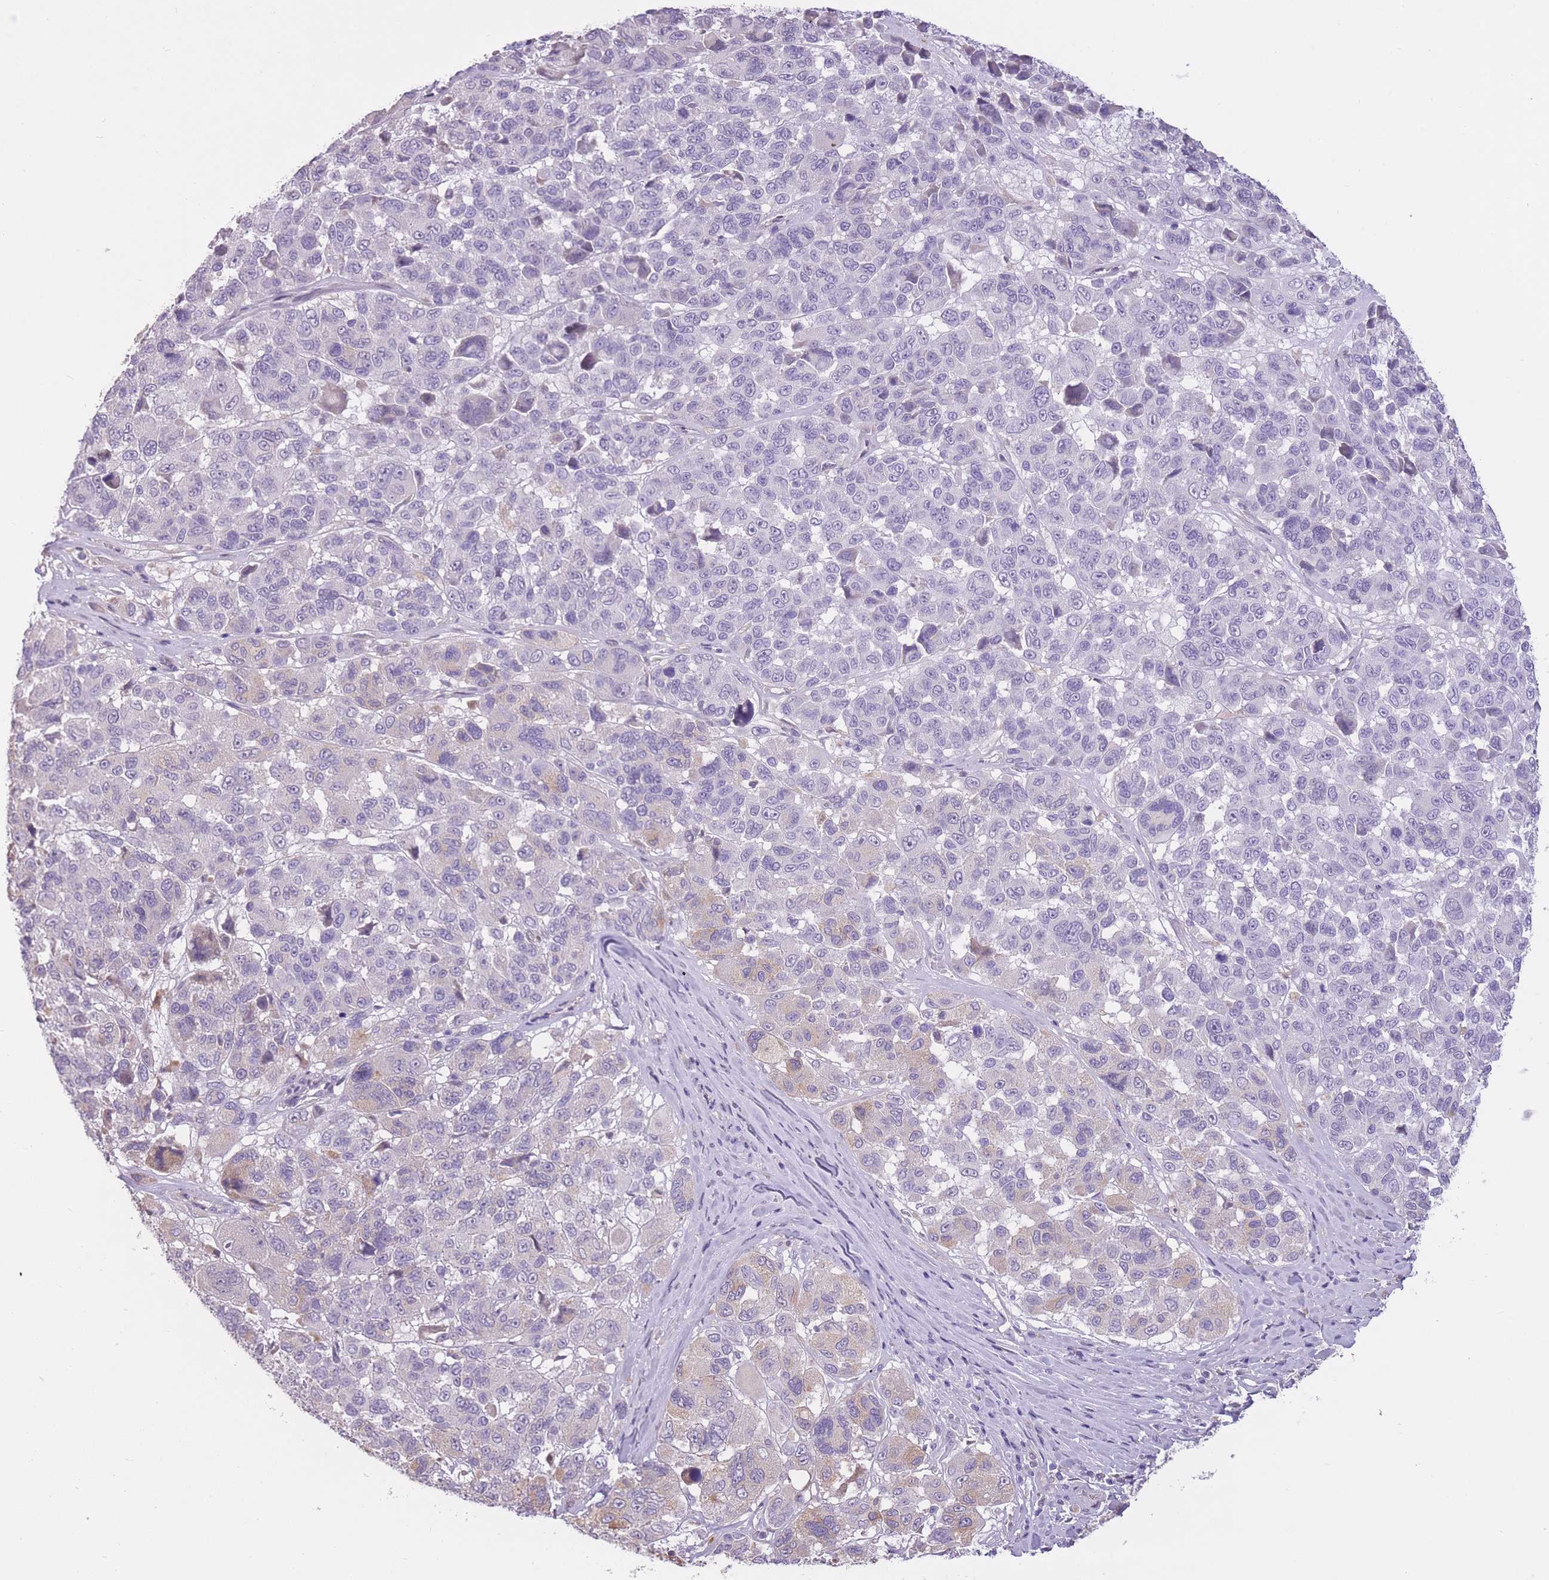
{"staining": {"intensity": "negative", "quantity": "none", "location": "none"}, "tissue": "melanoma", "cell_type": "Tumor cells", "image_type": "cancer", "snomed": [{"axis": "morphology", "description": "Malignant melanoma, NOS"}, {"axis": "topography", "description": "Skin"}], "caption": "The image reveals no significant positivity in tumor cells of melanoma.", "gene": "WDR70", "patient": {"sex": "female", "age": 66}}